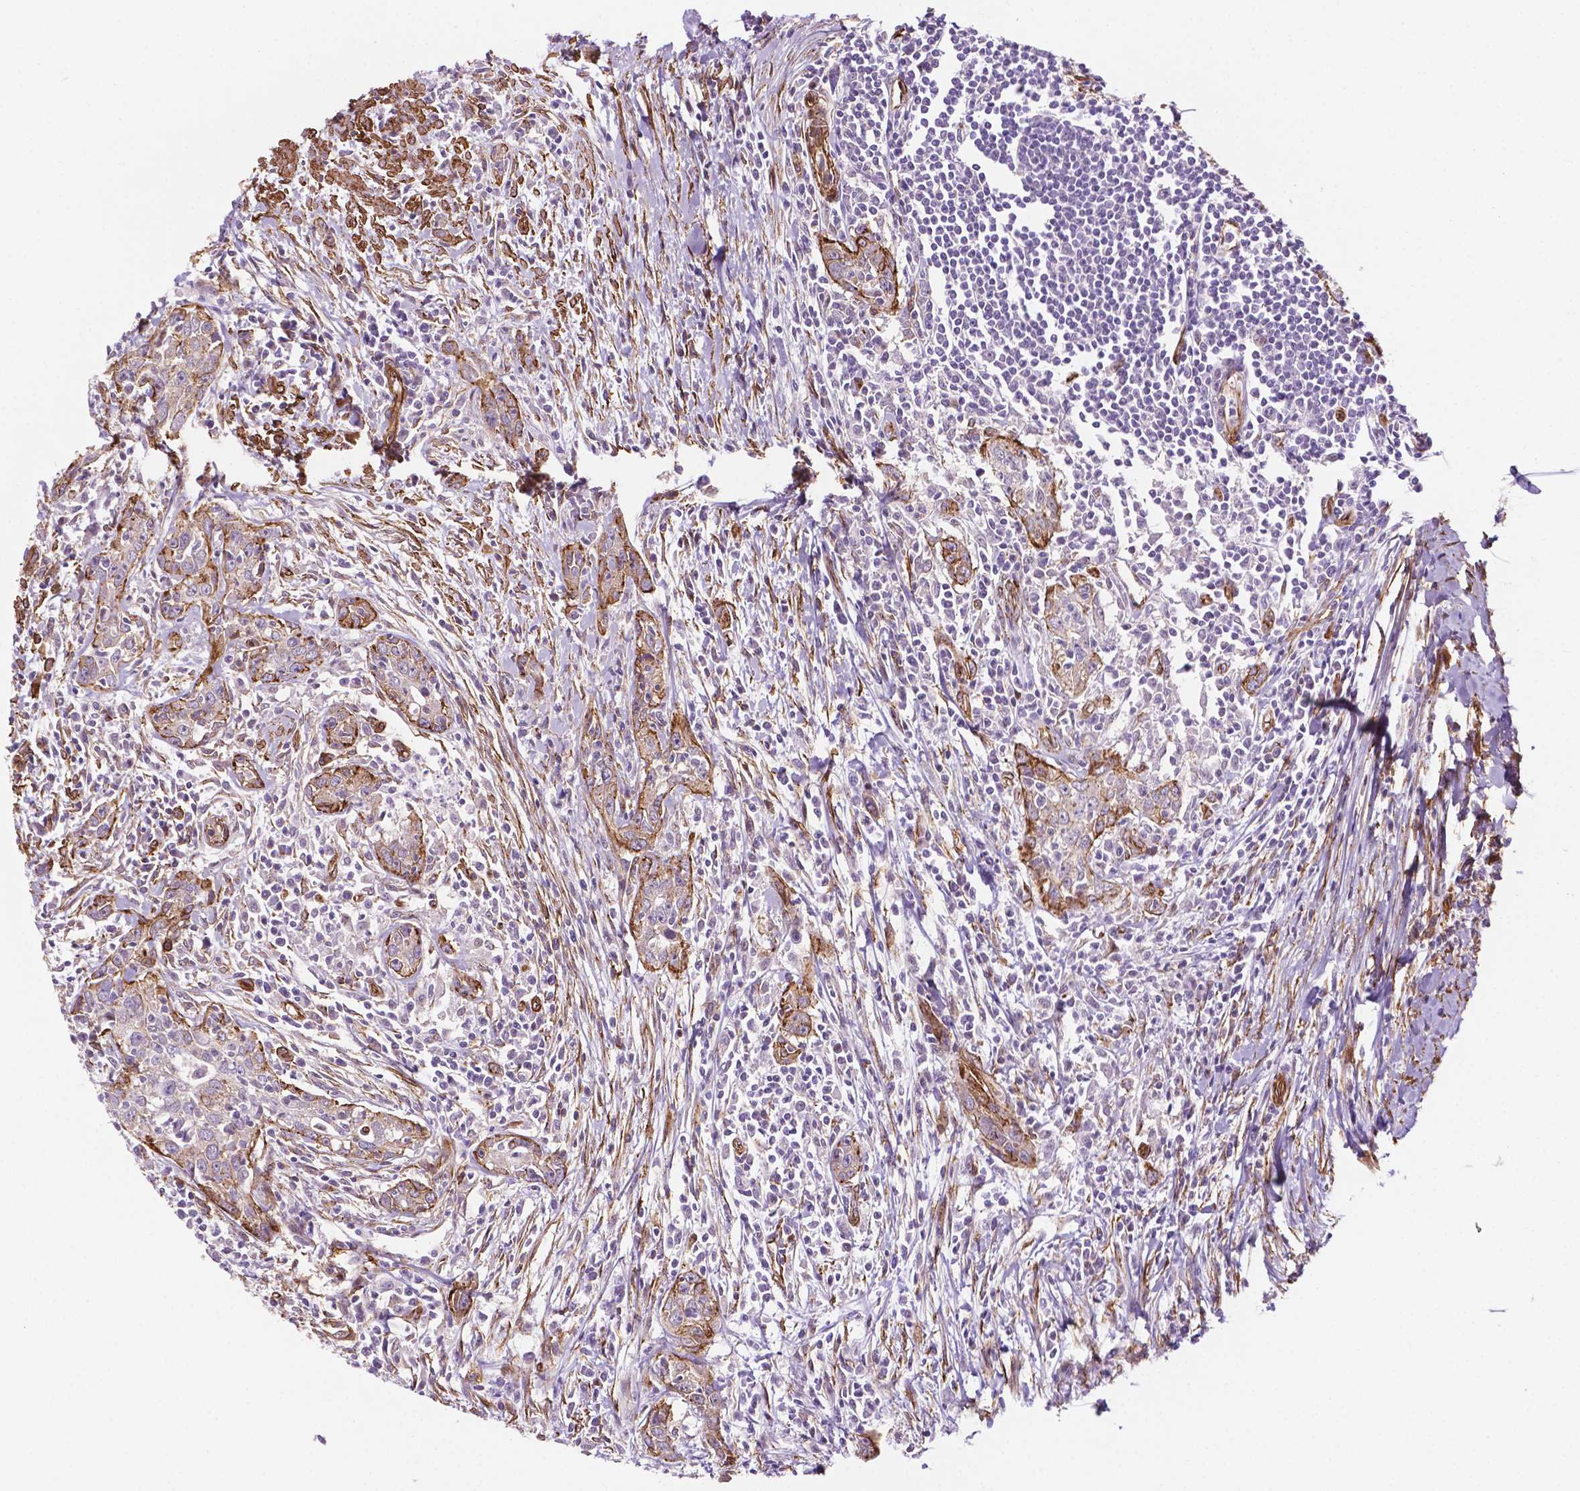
{"staining": {"intensity": "moderate", "quantity": "25%-75%", "location": "cytoplasmic/membranous"}, "tissue": "urothelial cancer", "cell_type": "Tumor cells", "image_type": "cancer", "snomed": [{"axis": "morphology", "description": "Urothelial carcinoma, High grade"}, {"axis": "topography", "description": "Urinary bladder"}], "caption": "Tumor cells exhibit moderate cytoplasmic/membranous staining in approximately 25%-75% of cells in high-grade urothelial carcinoma. (Stains: DAB (3,3'-diaminobenzidine) in brown, nuclei in blue, Microscopy: brightfield microscopy at high magnification).", "gene": "EGFL8", "patient": {"sex": "male", "age": 83}}